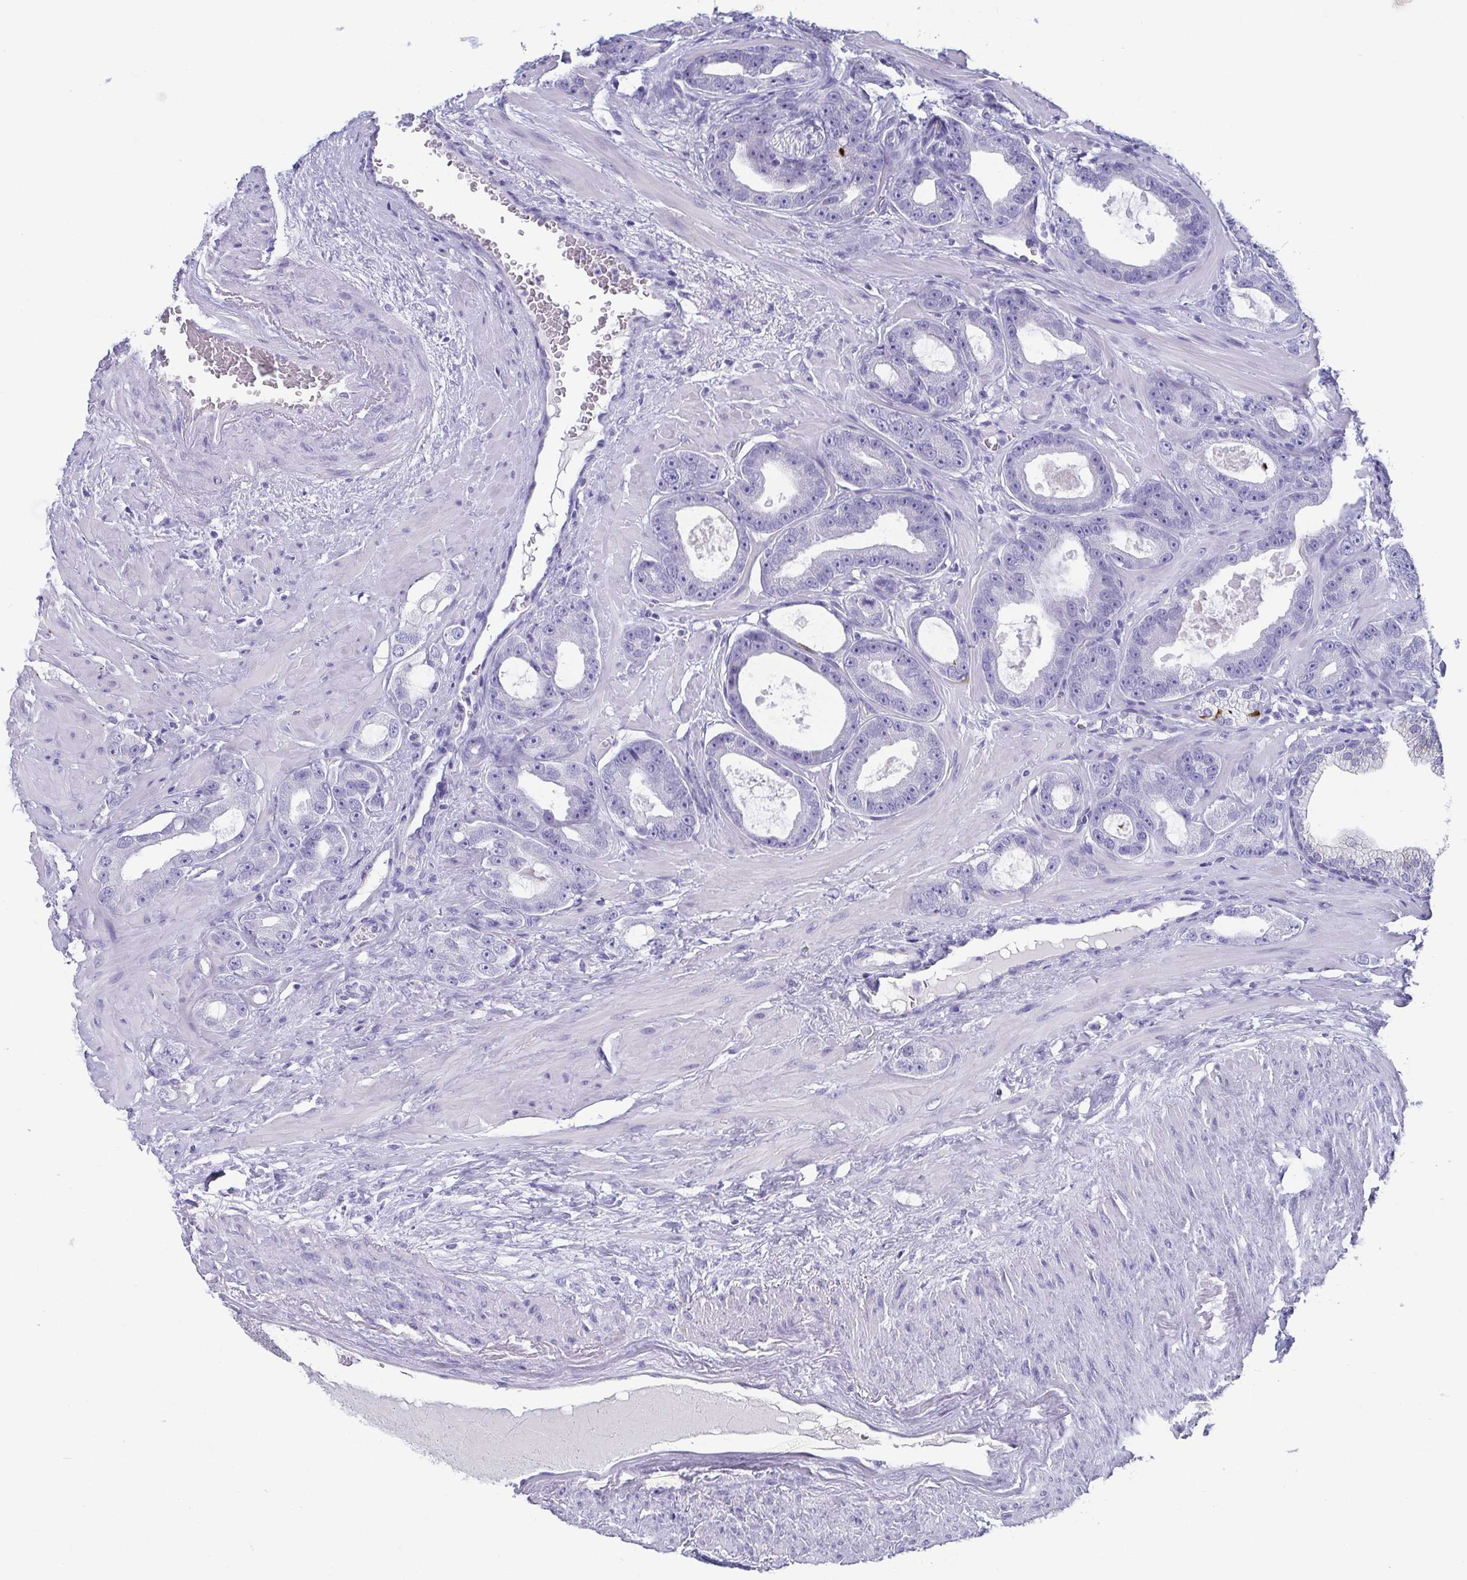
{"staining": {"intensity": "negative", "quantity": "none", "location": "none"}, "tissue": "prostate cancer", "cell_type": "Tumor cells", "image_type": "cancer", "snomed": [{"axis": "morphology", "description": "Adenocarcinoma, High grade"}, {"axis": "topography", "description": "Prostate"}], "caption": "A photomicrograph of prostate adenocarcinoma (high-grade) stained for a protein exhibits no brown staining in tumor cells.", "gene": "SCGN", "patient": {"sex": "male", "age": 65}}